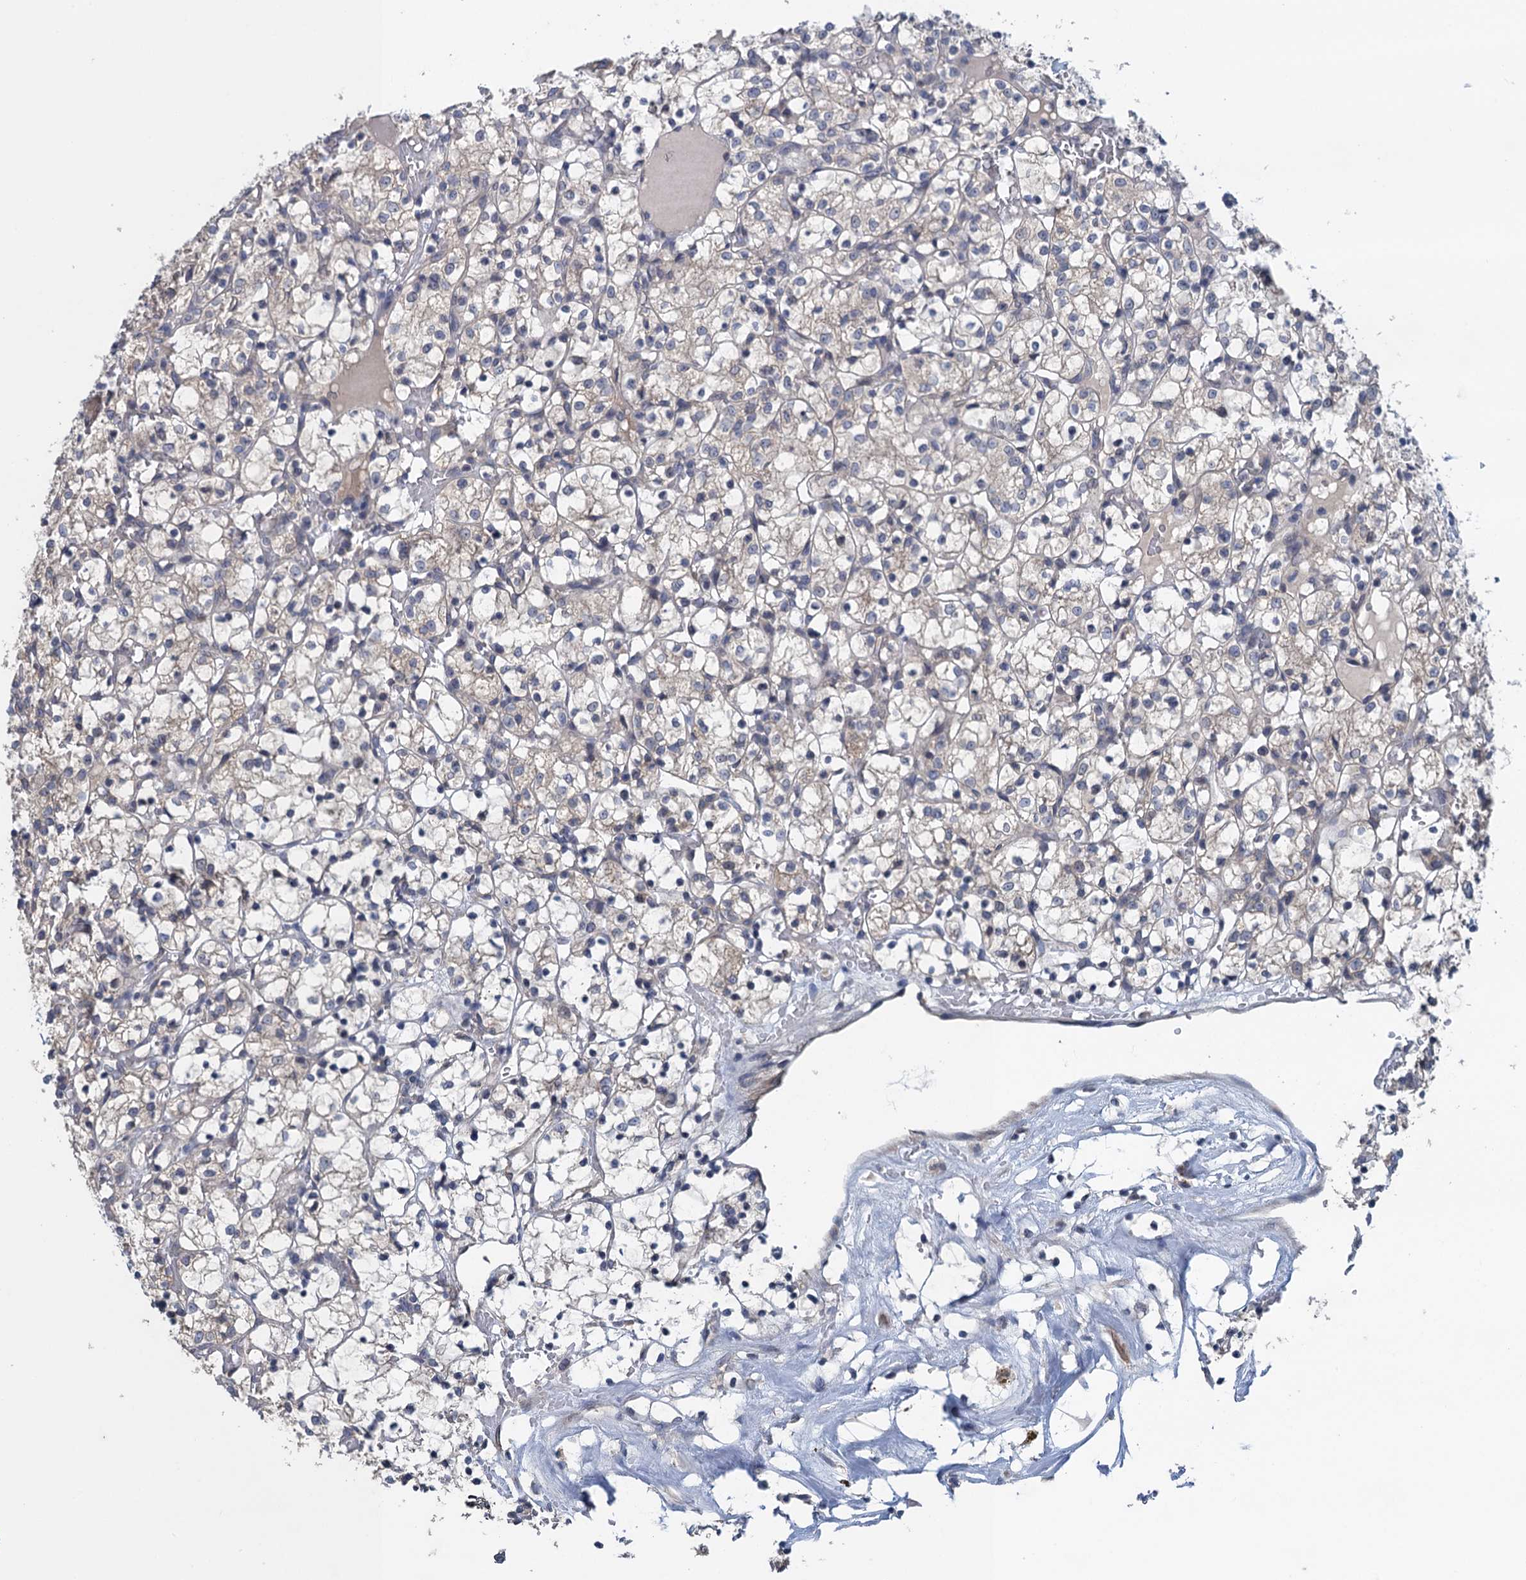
{"staining": {"intensity": "weak", "quantity": "25%-75%", "location": "cytoplasmic/membranous"}, "tissue": "renal cancer", "cell_type": "Tumor cells", "image_type": "cancer", "snomed": [{"axis": "morphology", "description": "Adenocarcinoma, NOS"}, {"axis": "topography", "description": "Kidney"}], "caption": "This is a photomicrograph of immunohistochemistry staining of renal cancer (adenocarcinoma), which shows weak expression in the cytoplasmic/membranous of tumor cells.", "gene": "CTU2", "patient": {"sex": "female", "age": 69}}